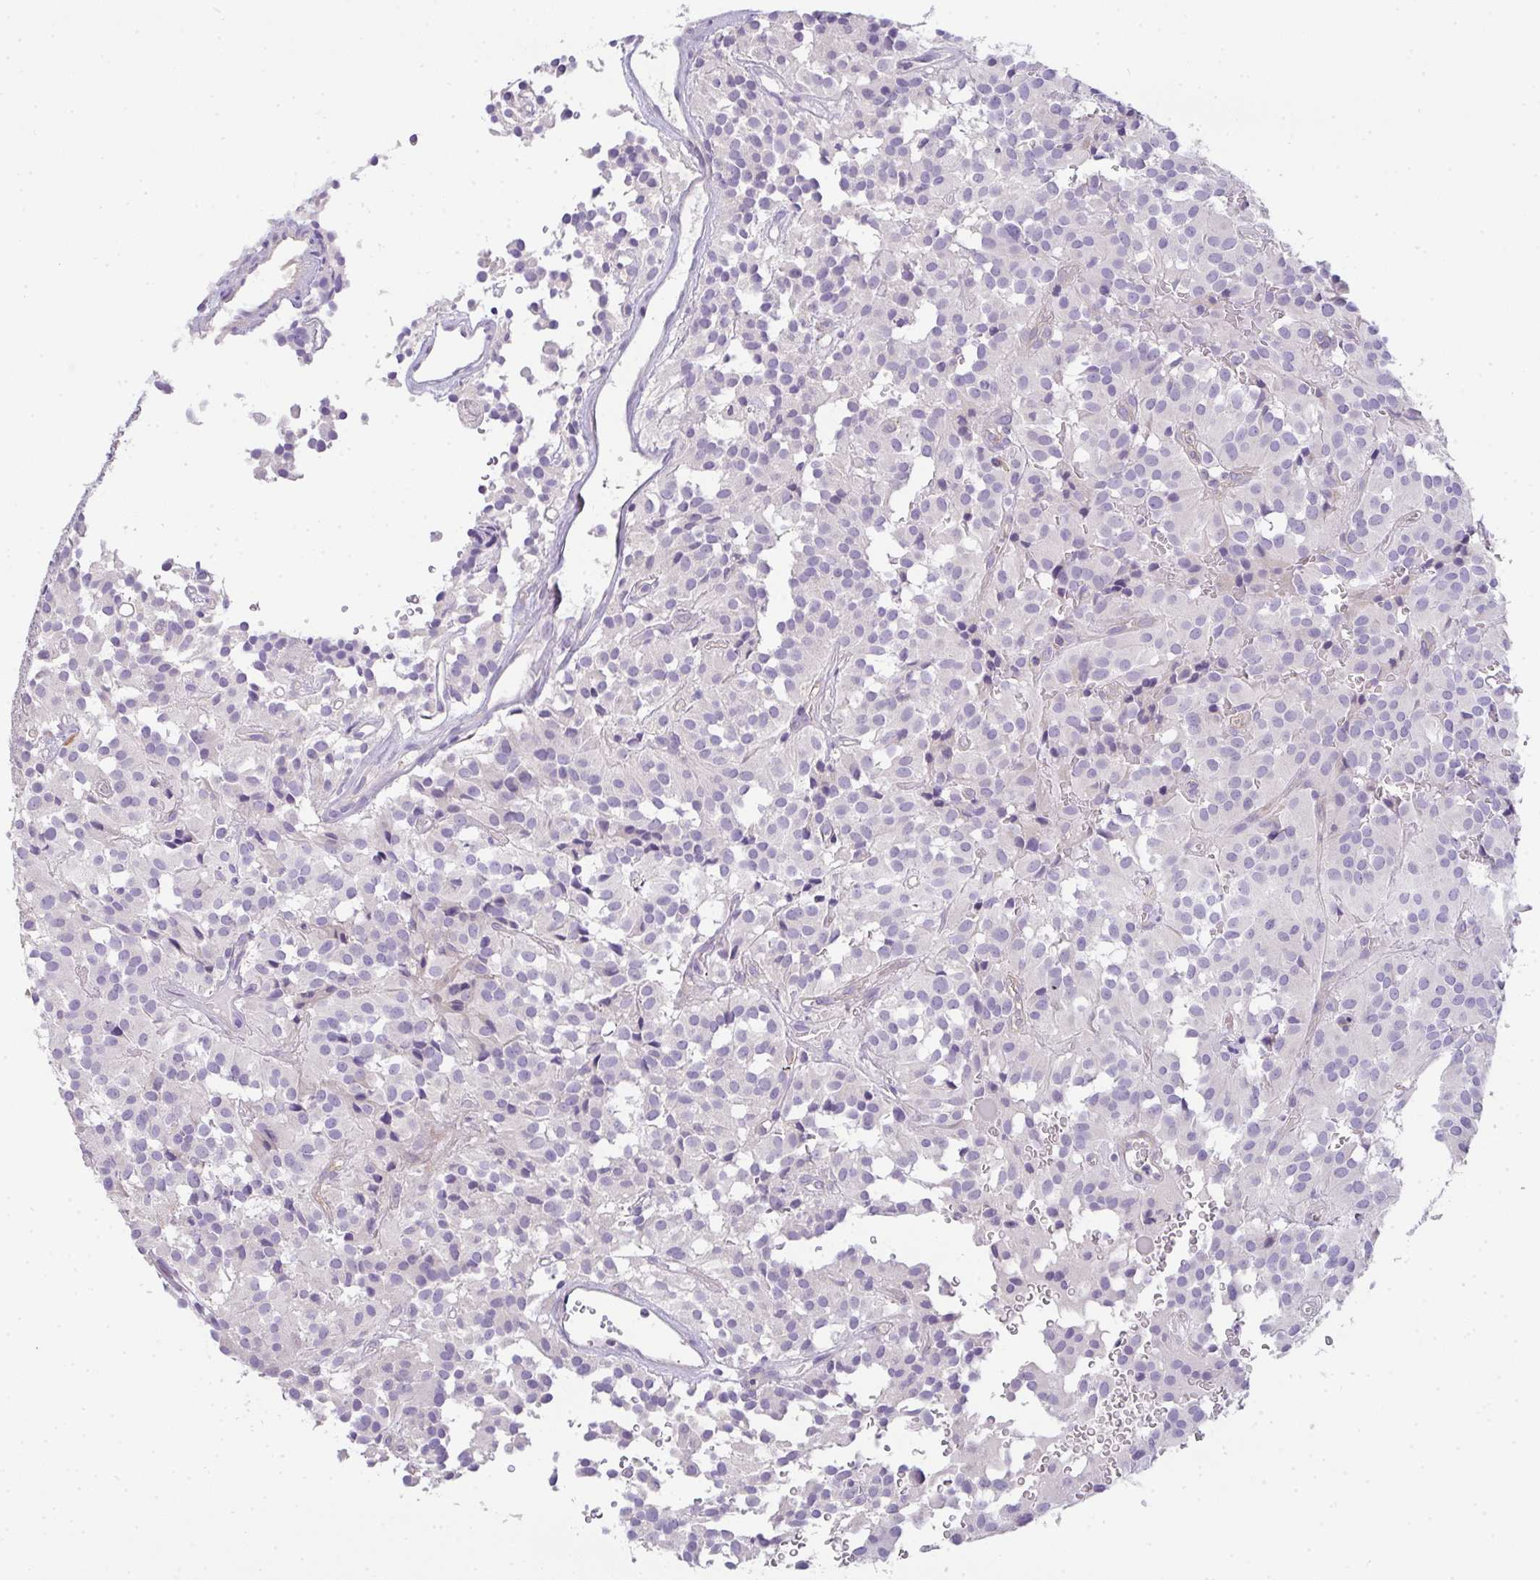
{"staining": {"intensity": "negative", "quantity": "none", "location": "none"}, "tissue": "glioma", "cell_type": "Tumor cells", "image_type": "cancer", "snomed": [{"axis": "morphology", "description": "Glioma, malignant, Low grade"}, {"axis": "topography", "description": "Brain"}], "caption": "High power microscopy photomicrograph of an immunohistochemistry (IHC) photomicrograph of glioma, revealing no significant staining in tumor cells.", "gene": "FILIP1", "patient": {"sex": "male", "age": 42}}